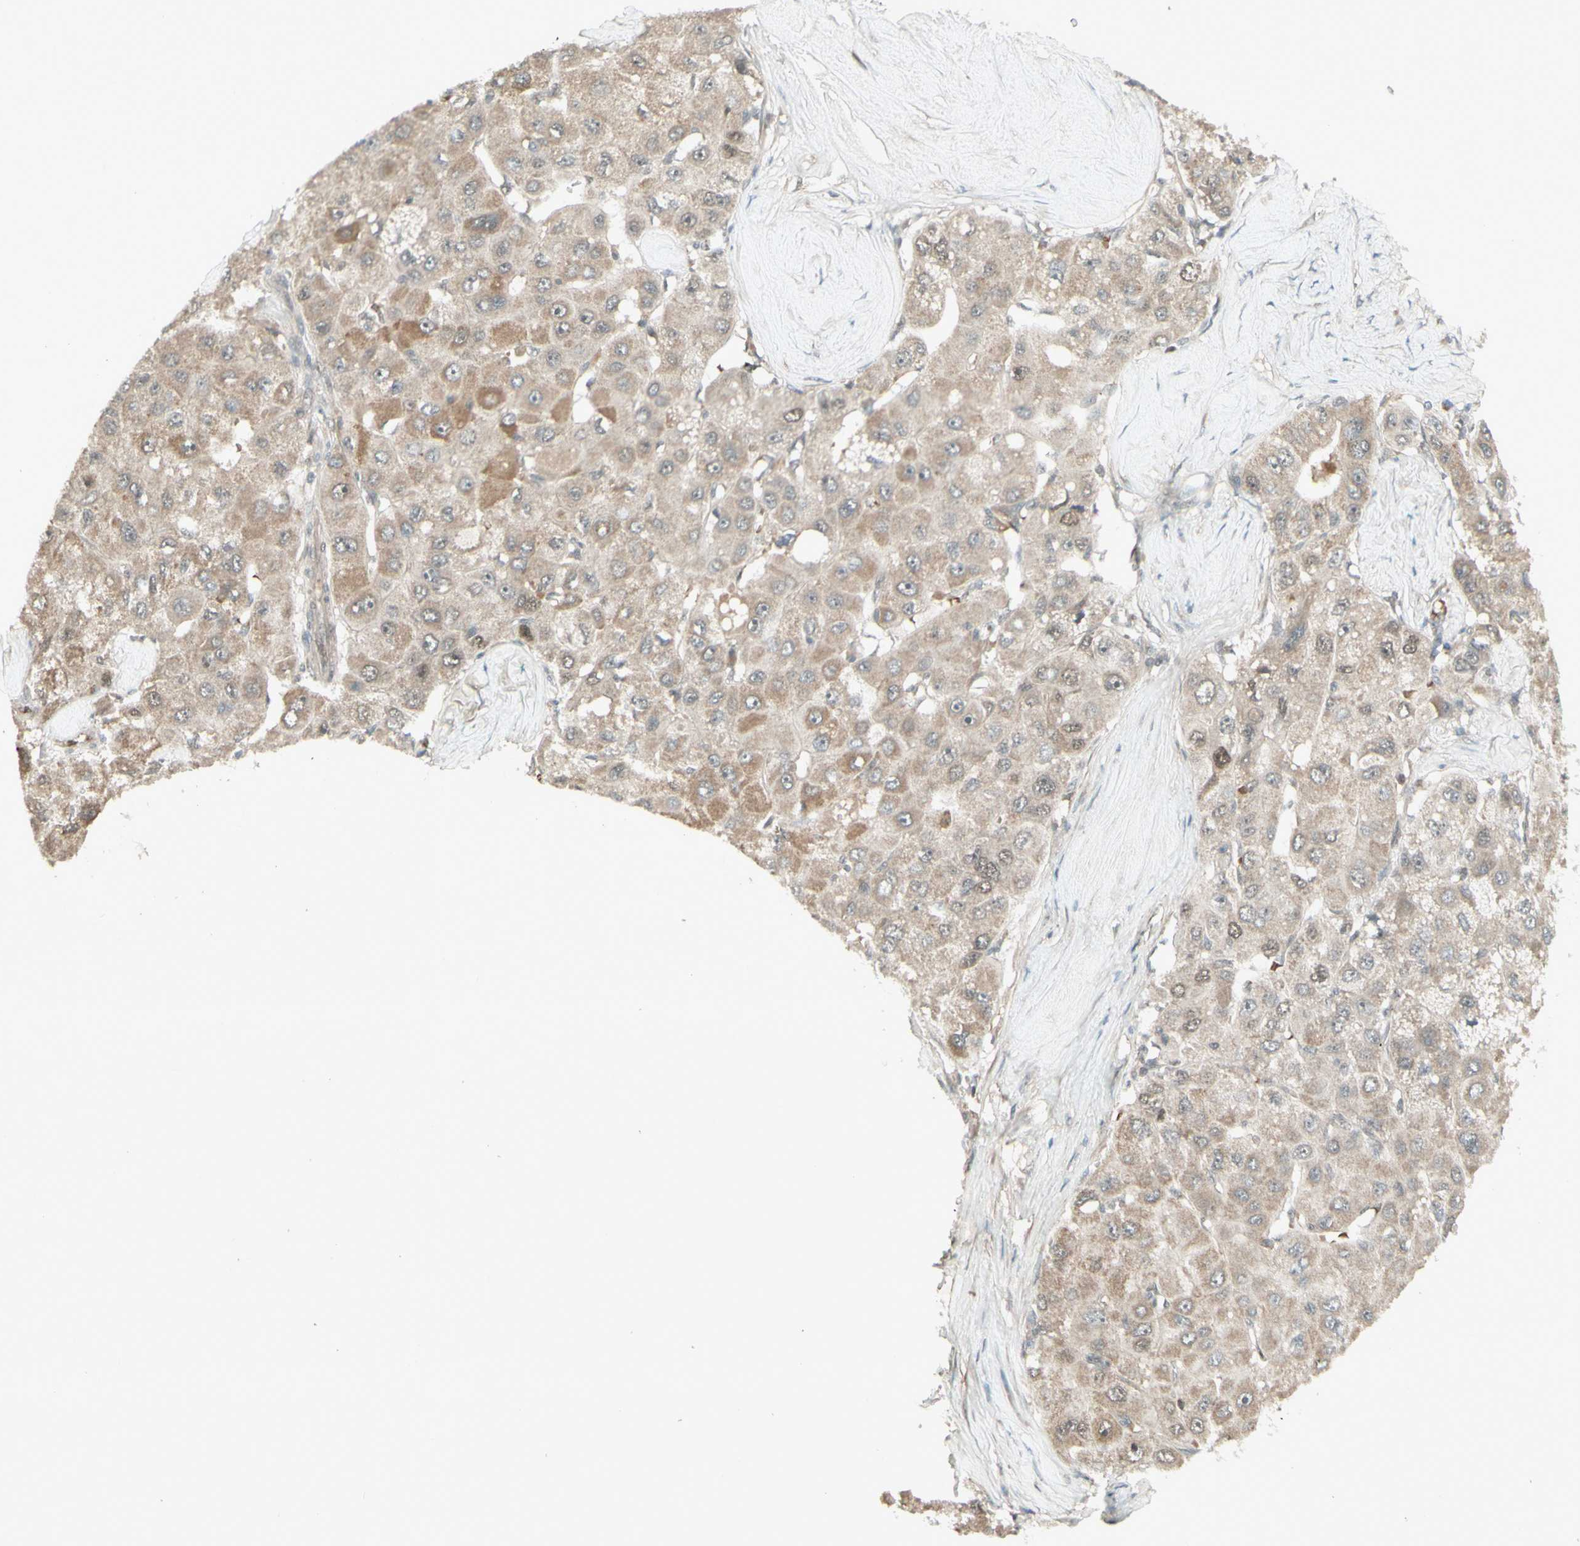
{"staining": {"intensity": "moderate", "quantity": "25%-75%", "location": "cytoplasmic/membranous,nuclear"}, "tissue": "liver cancer", "cell_type": "Tumor cells", "image_type": "cancer", "snomed": [{"axis": "morphology", "description": "Carcinoma, Hepatocellular, NOS"}, {"axis": "topography", "description": "Liver"}], "caption": "This micrograph exhibits IHC staining of hepatocellular carcinoma (liver), with medium moderate cytoplasmic/membranous and nuclear staining in about 25%-75% of tumor cells.", "gene": "MSH6", "patient": {"sex": "male", "age": 80}}